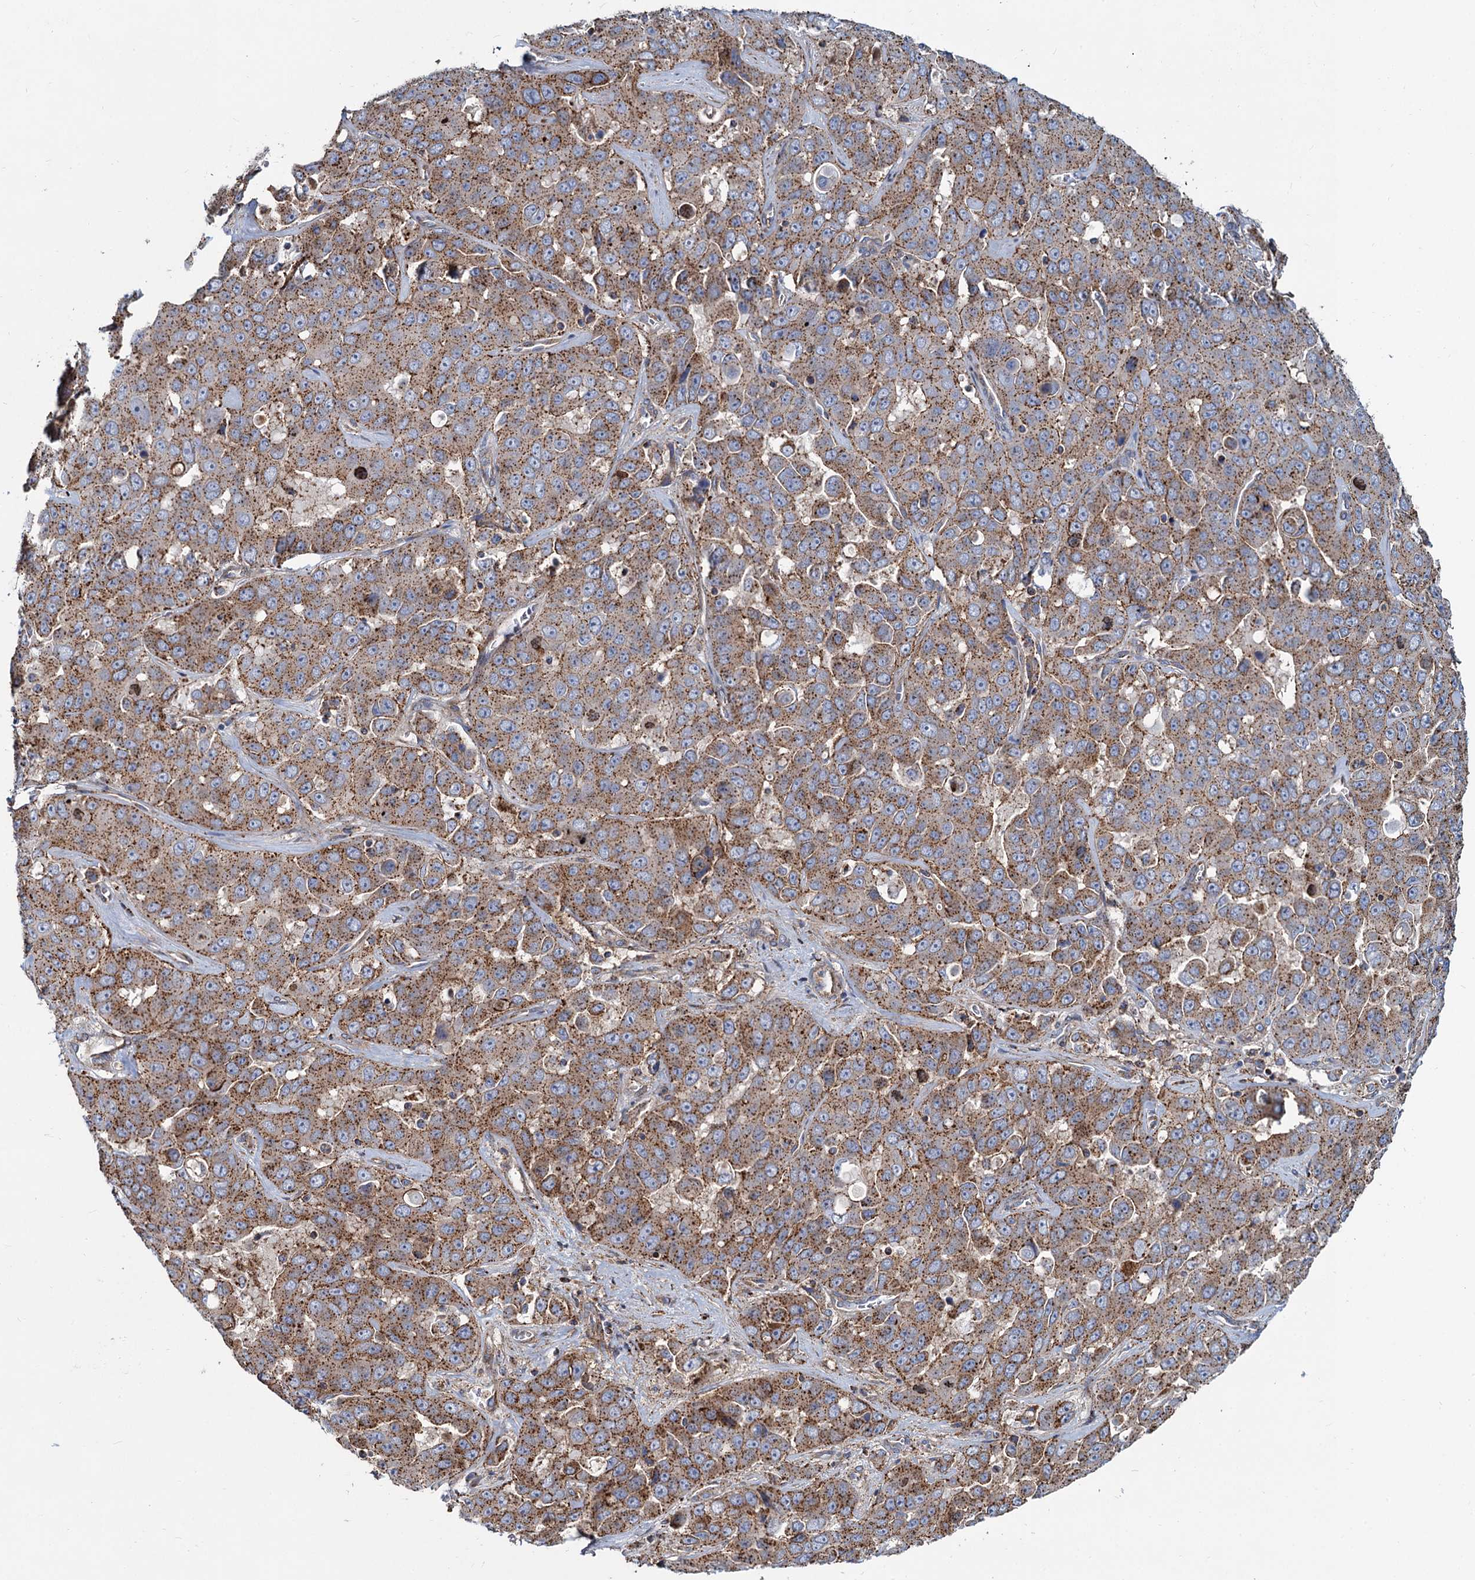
{"staining": {"intensity": "moderate", "quantity": ">75%", "location": "cytoplasmic/membranous"}, "tissue": "liver cancer", "cell_type": "Tumor cells", "image_type": "cancer", "snomed": [{"axis": "morphology", "description": "Cholangiocarcinoma"}, {"axis": "topography", "description": "Liver"}], "caption": "This micrograph displays immunohistochemistry (IHC) staining of liver cancer, with medium moderate cytoplasmic/membranous expression in about >75% of tumor cells.", "gene": "PSEN1", "patient": {"sex": "female", "age": 52}}